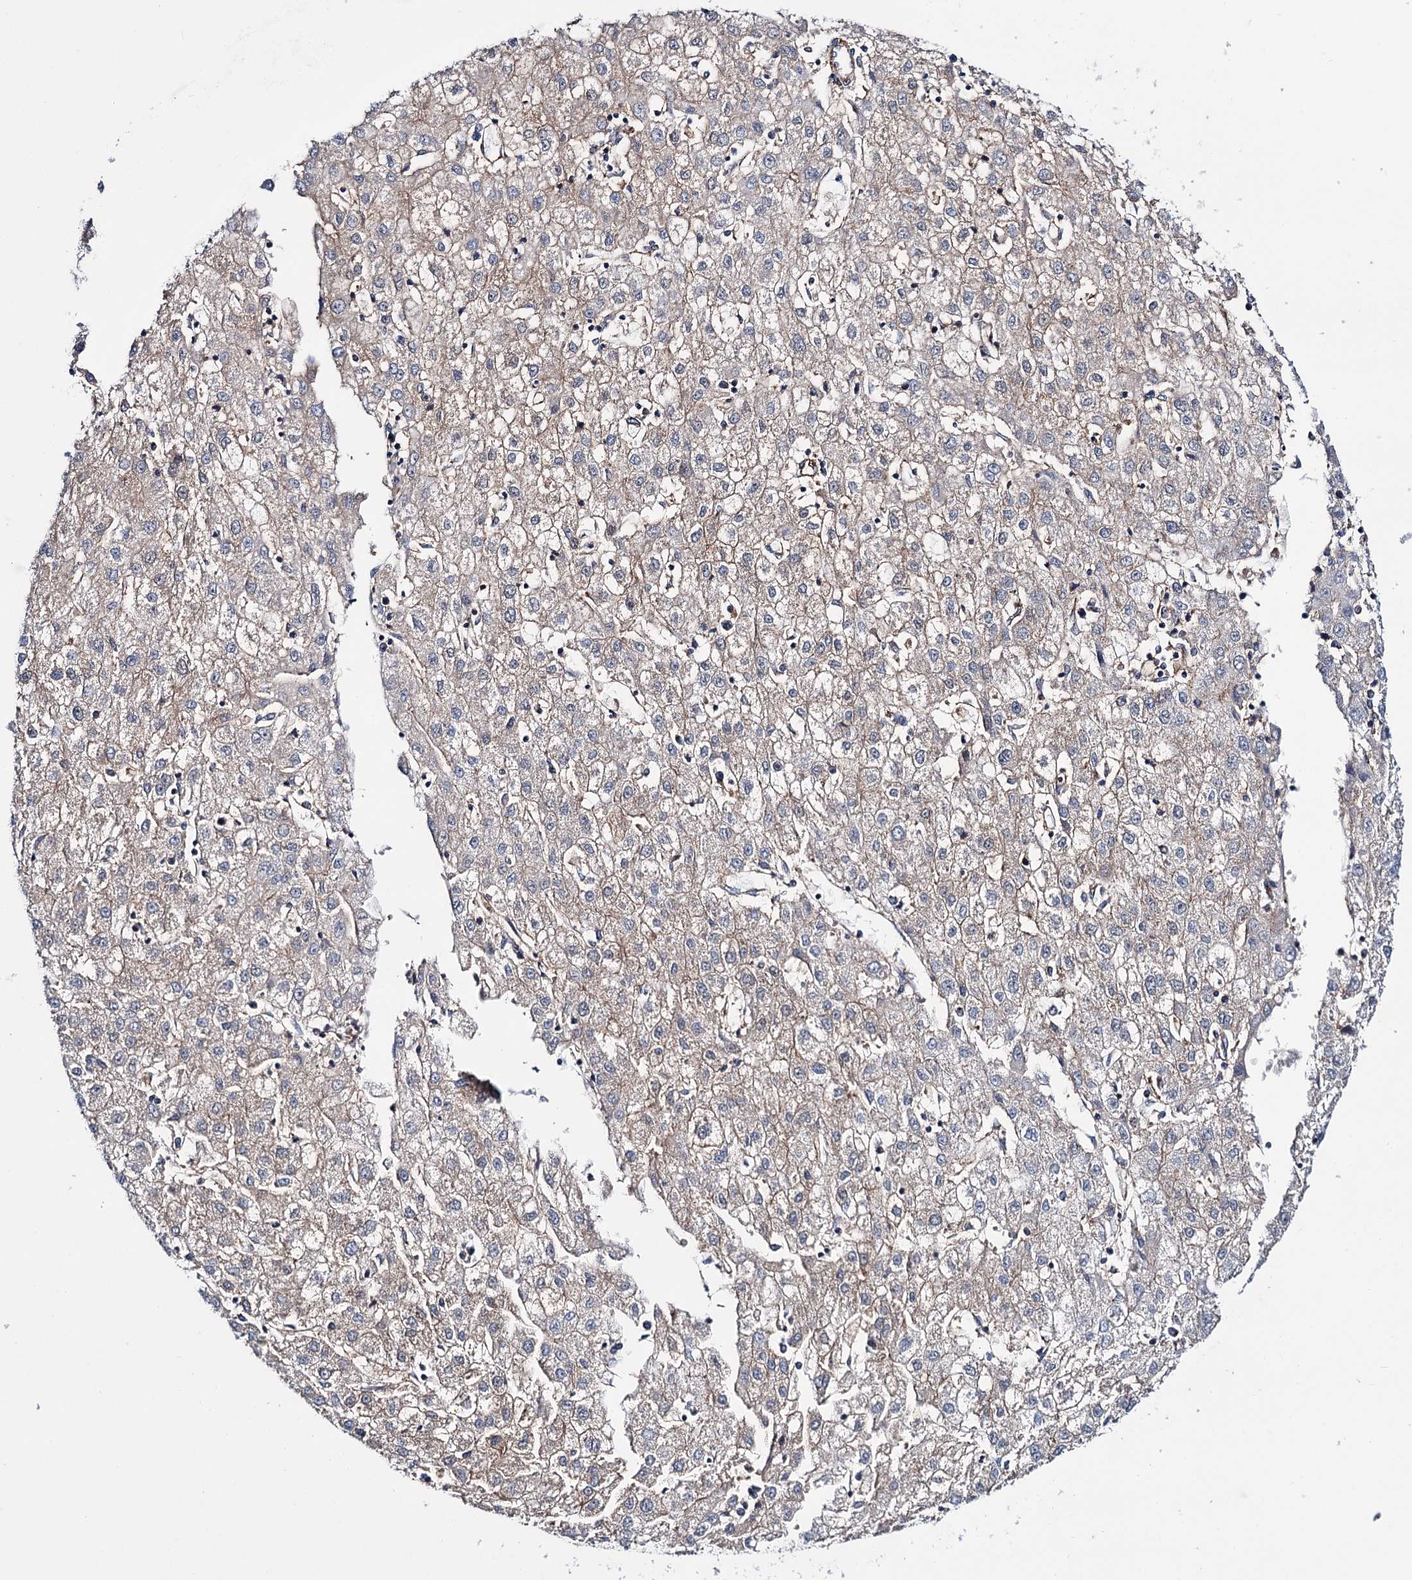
{"staining": {"intensity": "weak", "quantity": "<25%", "location": "cytoplasmic/membranous"}, "tissue": "liver cancer", "cell_type": "Tumor cells", "image_type": "cancer", "snomed": [{"axis": "morphology", "description": "Carcinoma, Hepatocellular, NOS"}, {"axis": "topography", "description": "Liver"}], "caption": "Immunohistochemical staining of liver cancer reveals no significant positivity in tumor cells.", "gene": "DEF6", "patient": {"sex": "male", "age": 72}}